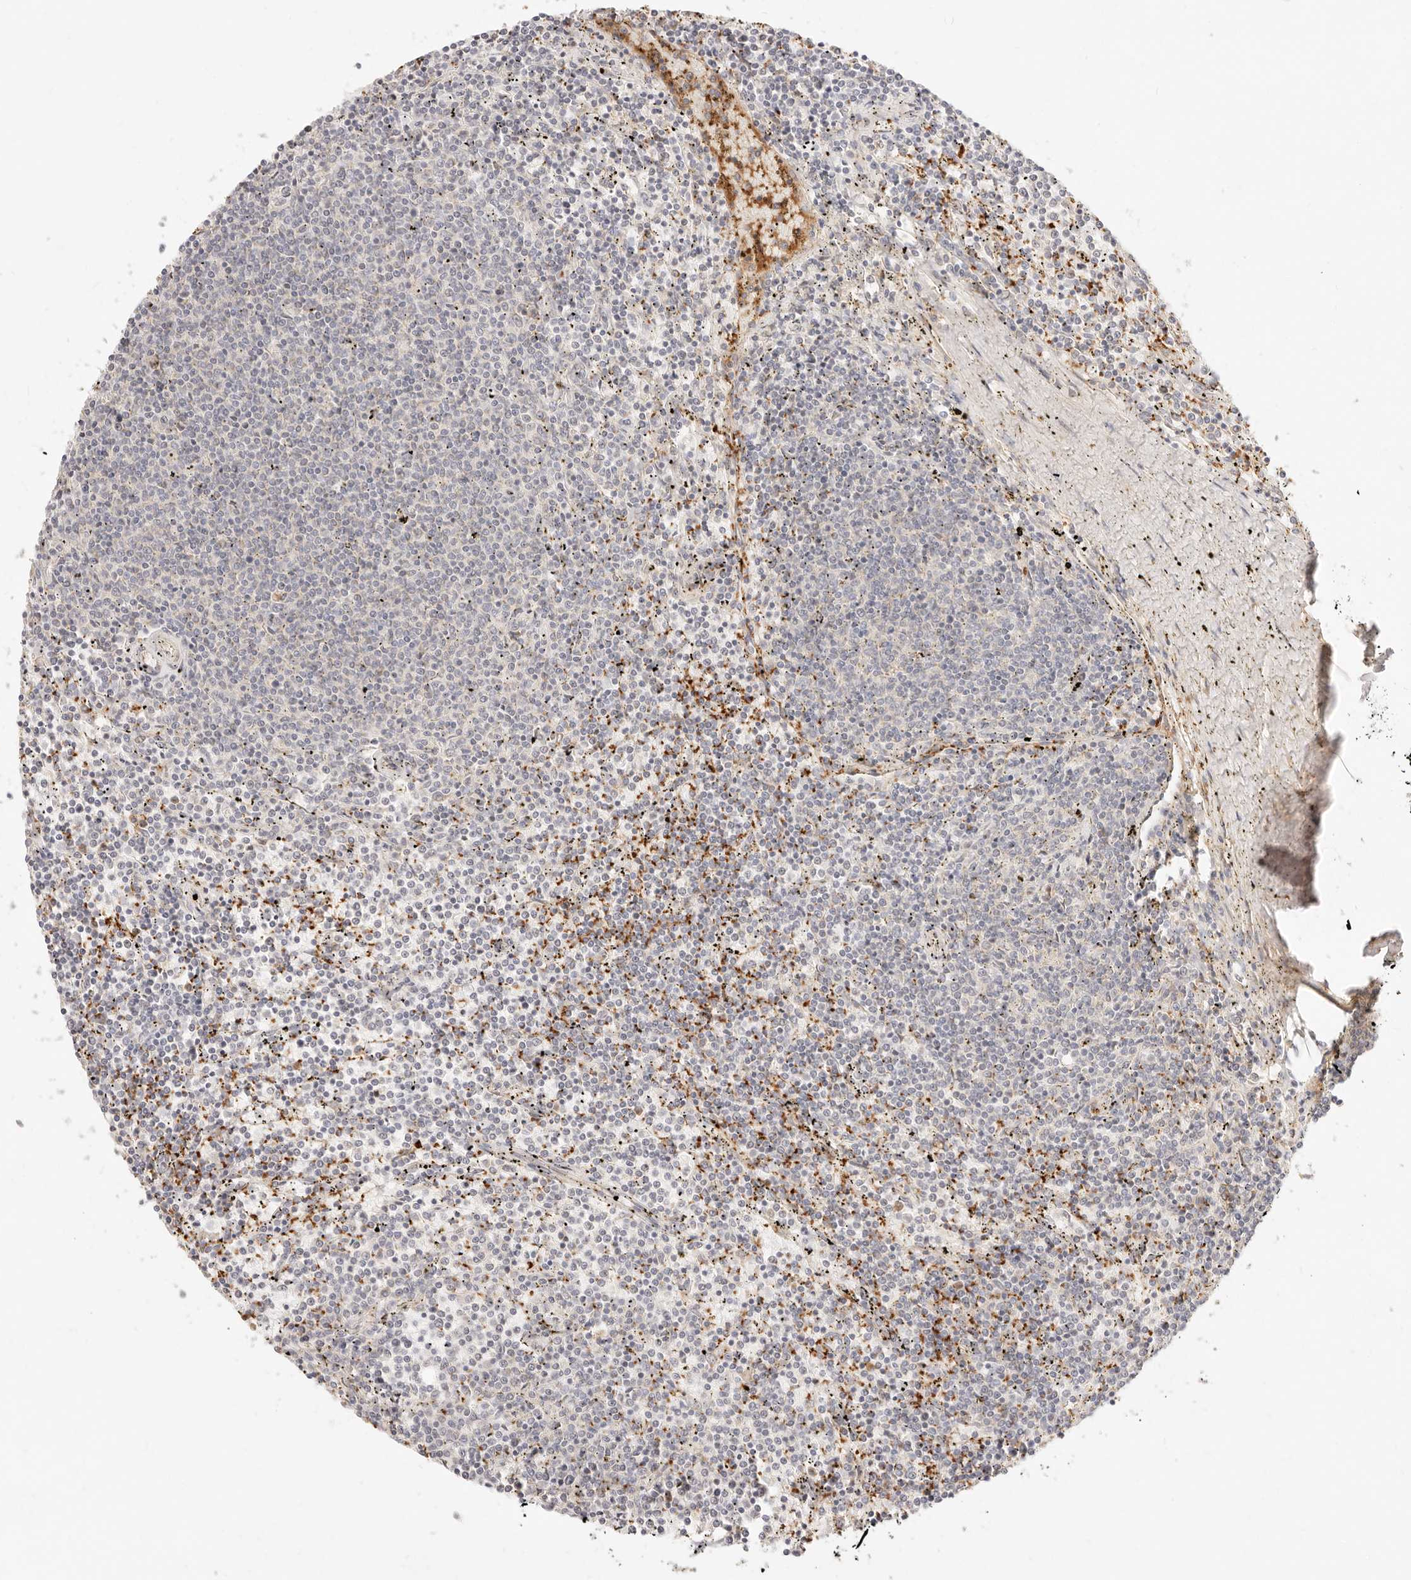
{"staining": {"intensity": "negative", "quantity": "none", "location": "none"}, "tissue": "lymphoma", "cell_type": "Tumor cells", "image_type": "cancer", "snomed": [{"axis": "morphology", "description": "Malignant lymphoma, non-Hodgkin's type, Low grade"}, {"axis": "topography", "description": "Spleen"}], "caption": "Immunohistochemistry histopathology image of low-grade malignant lymphoma, non-Hodgkin's type stained for a protein (brown), which exhibits no expression in tumor cells. (DAB immunohistochemistry (IHC) visualized using brightfield microscopy, high magnification).", "gene": "UBXN10", "patient": {"sex": "female", "age": 50}}